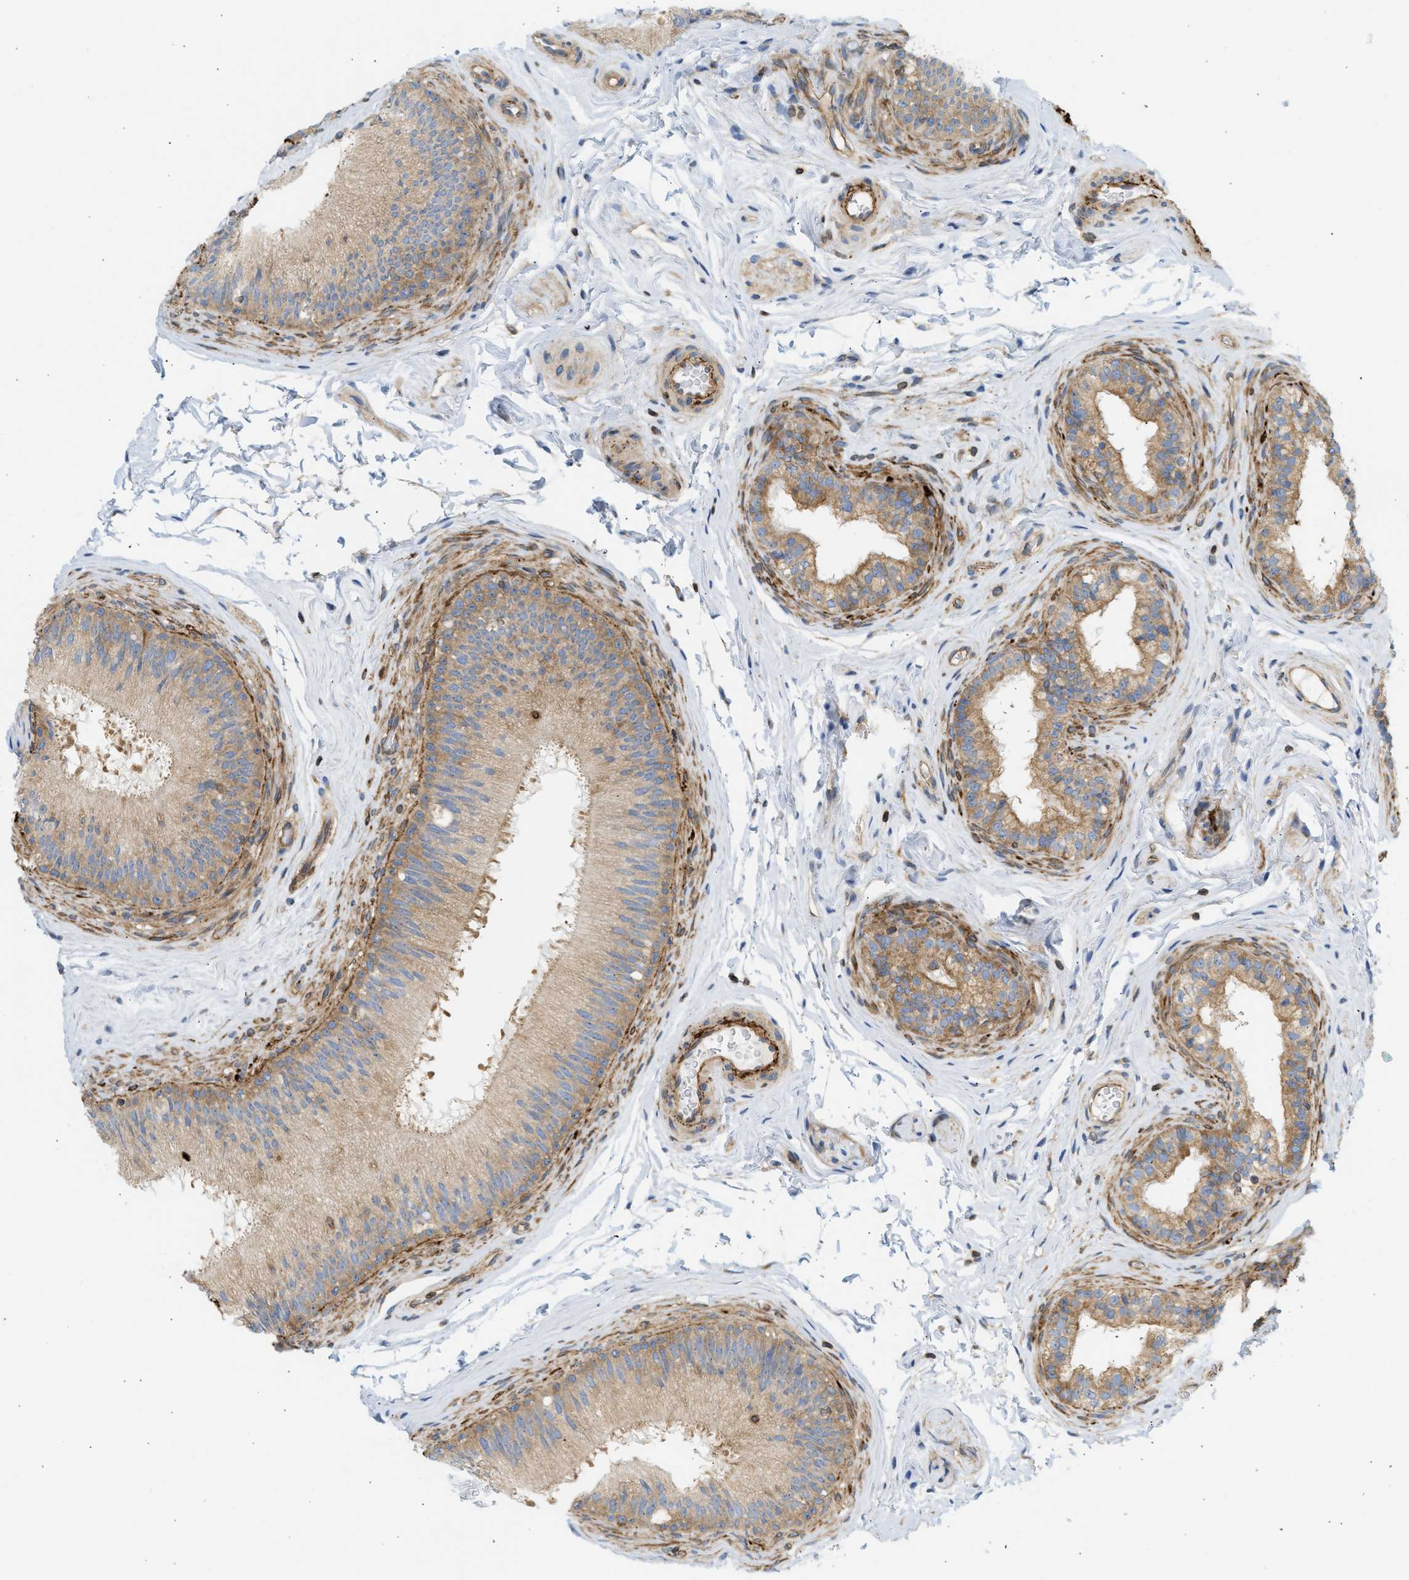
{"staining": {"intensity": "moderate", "quantity": ">75%", "location": "cytoplasmic/membranous"}, "tissue": "epididymis", "cell_type": "Glandular cells", "image_type": "normal", "snomed": [{"axis": "morphology", "description": "Normal tissue, NOS"}, {"axis": "topography", "description": "Testis"}, {"axis": "topography", "description": "Epididymis"}], "caption": "The photomicrograph exhibits a brown stain indicating the presence of a protein in the cytoplasmic/membranous of glandular cells in epididymis.", "gene": "STRN", "patient": {"sex": "male", "age": 36}}